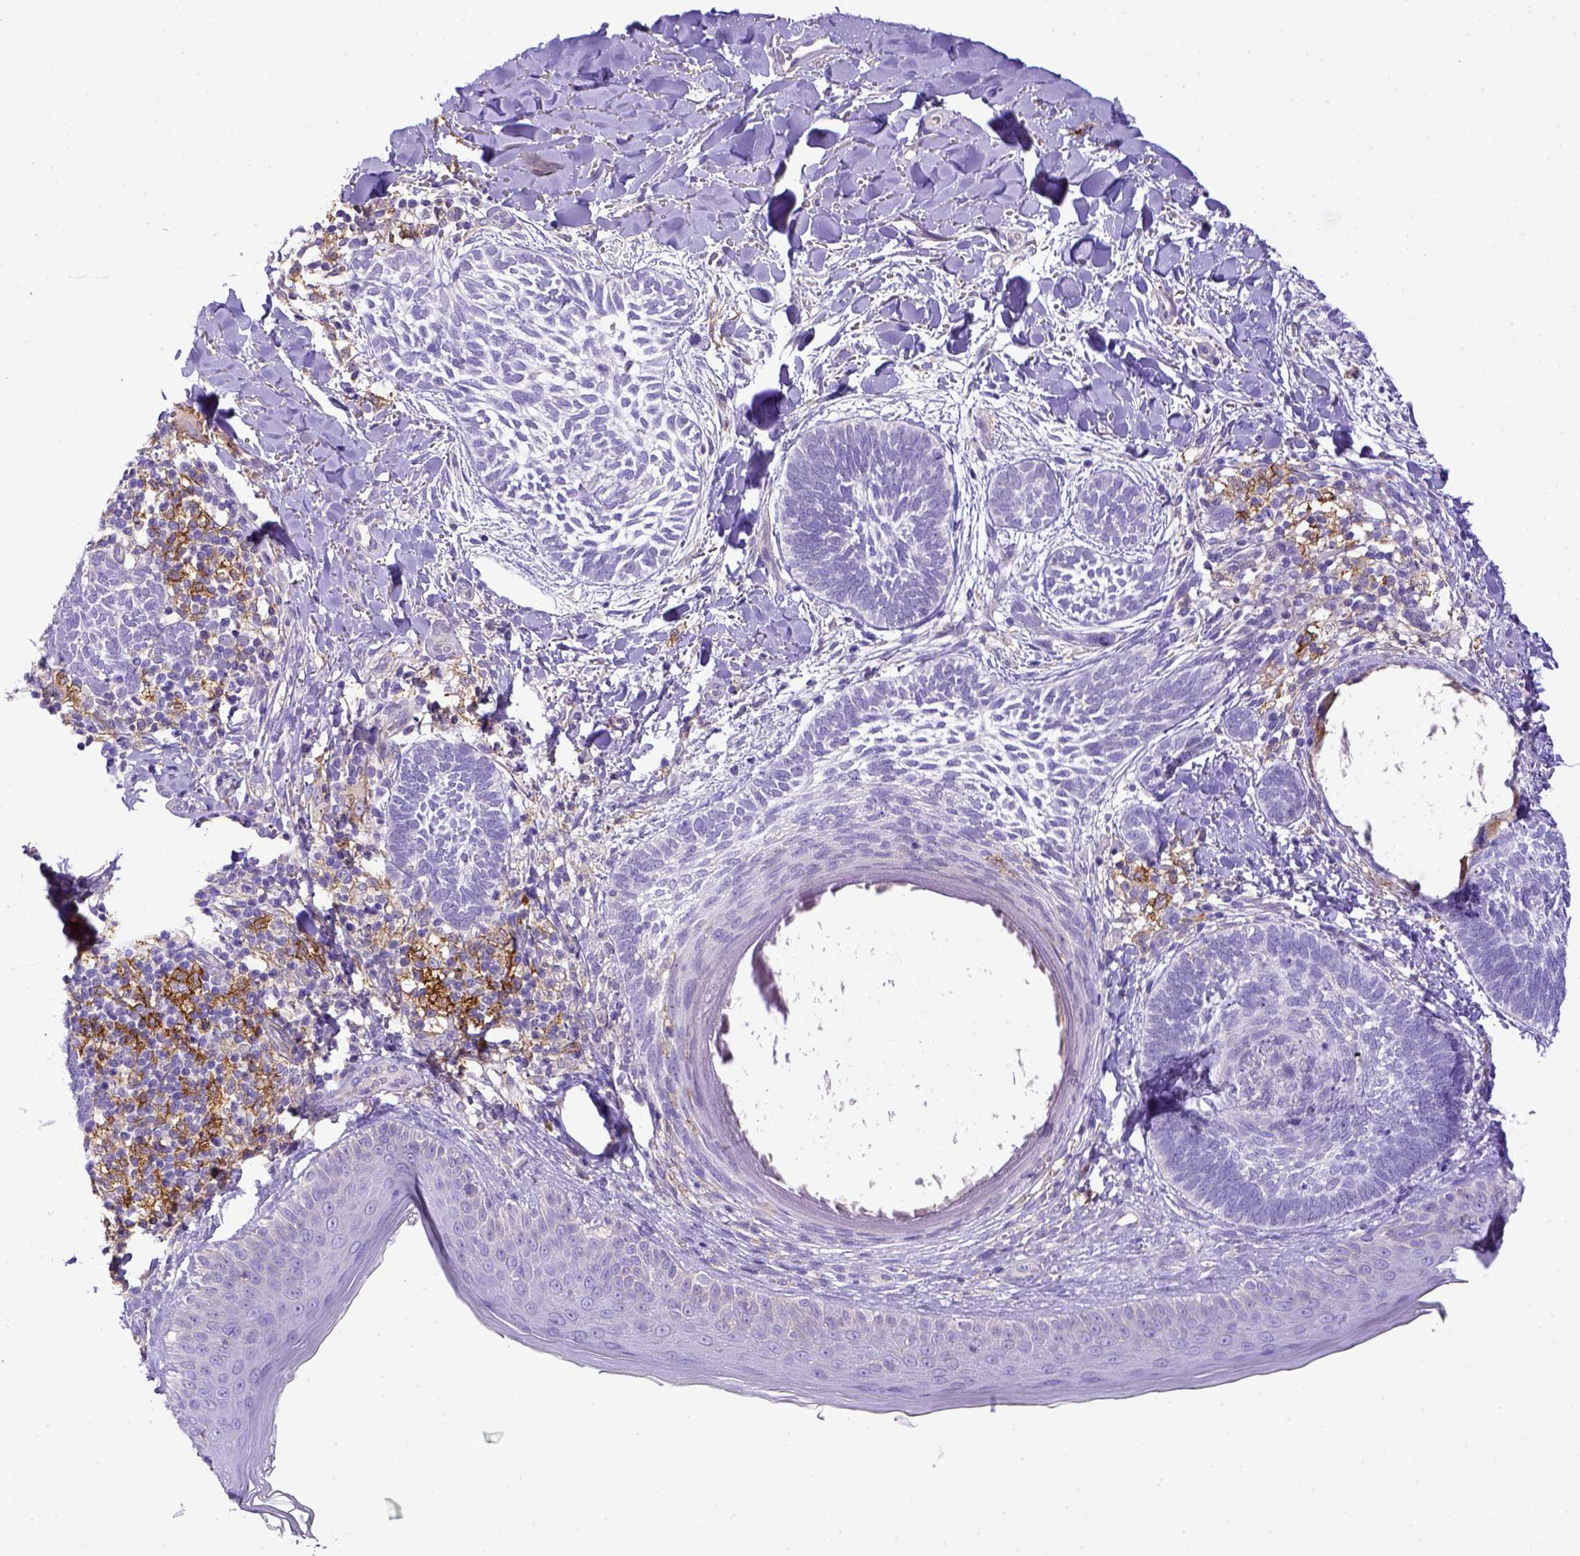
{"staining": {"intensity": "negative", "quantity": "none", "location": "none"}, "tissue": "skin cancer", "cell_type": "Tumor cells", "image_type": "cancer", "snomed": [{"axis": "morphology", "description": "Normal tissue, NOS"}, {"axis": "morphology", "description": "Basal cell carcinoma"}, {"axis": "topography", "description": "Skin"}], "caption": "Photomicrograph shows no protein positivity in tumor cells of skin cancer tissue.", "gene": "CD40", "patient": {"sex": "male", "age": 46}}